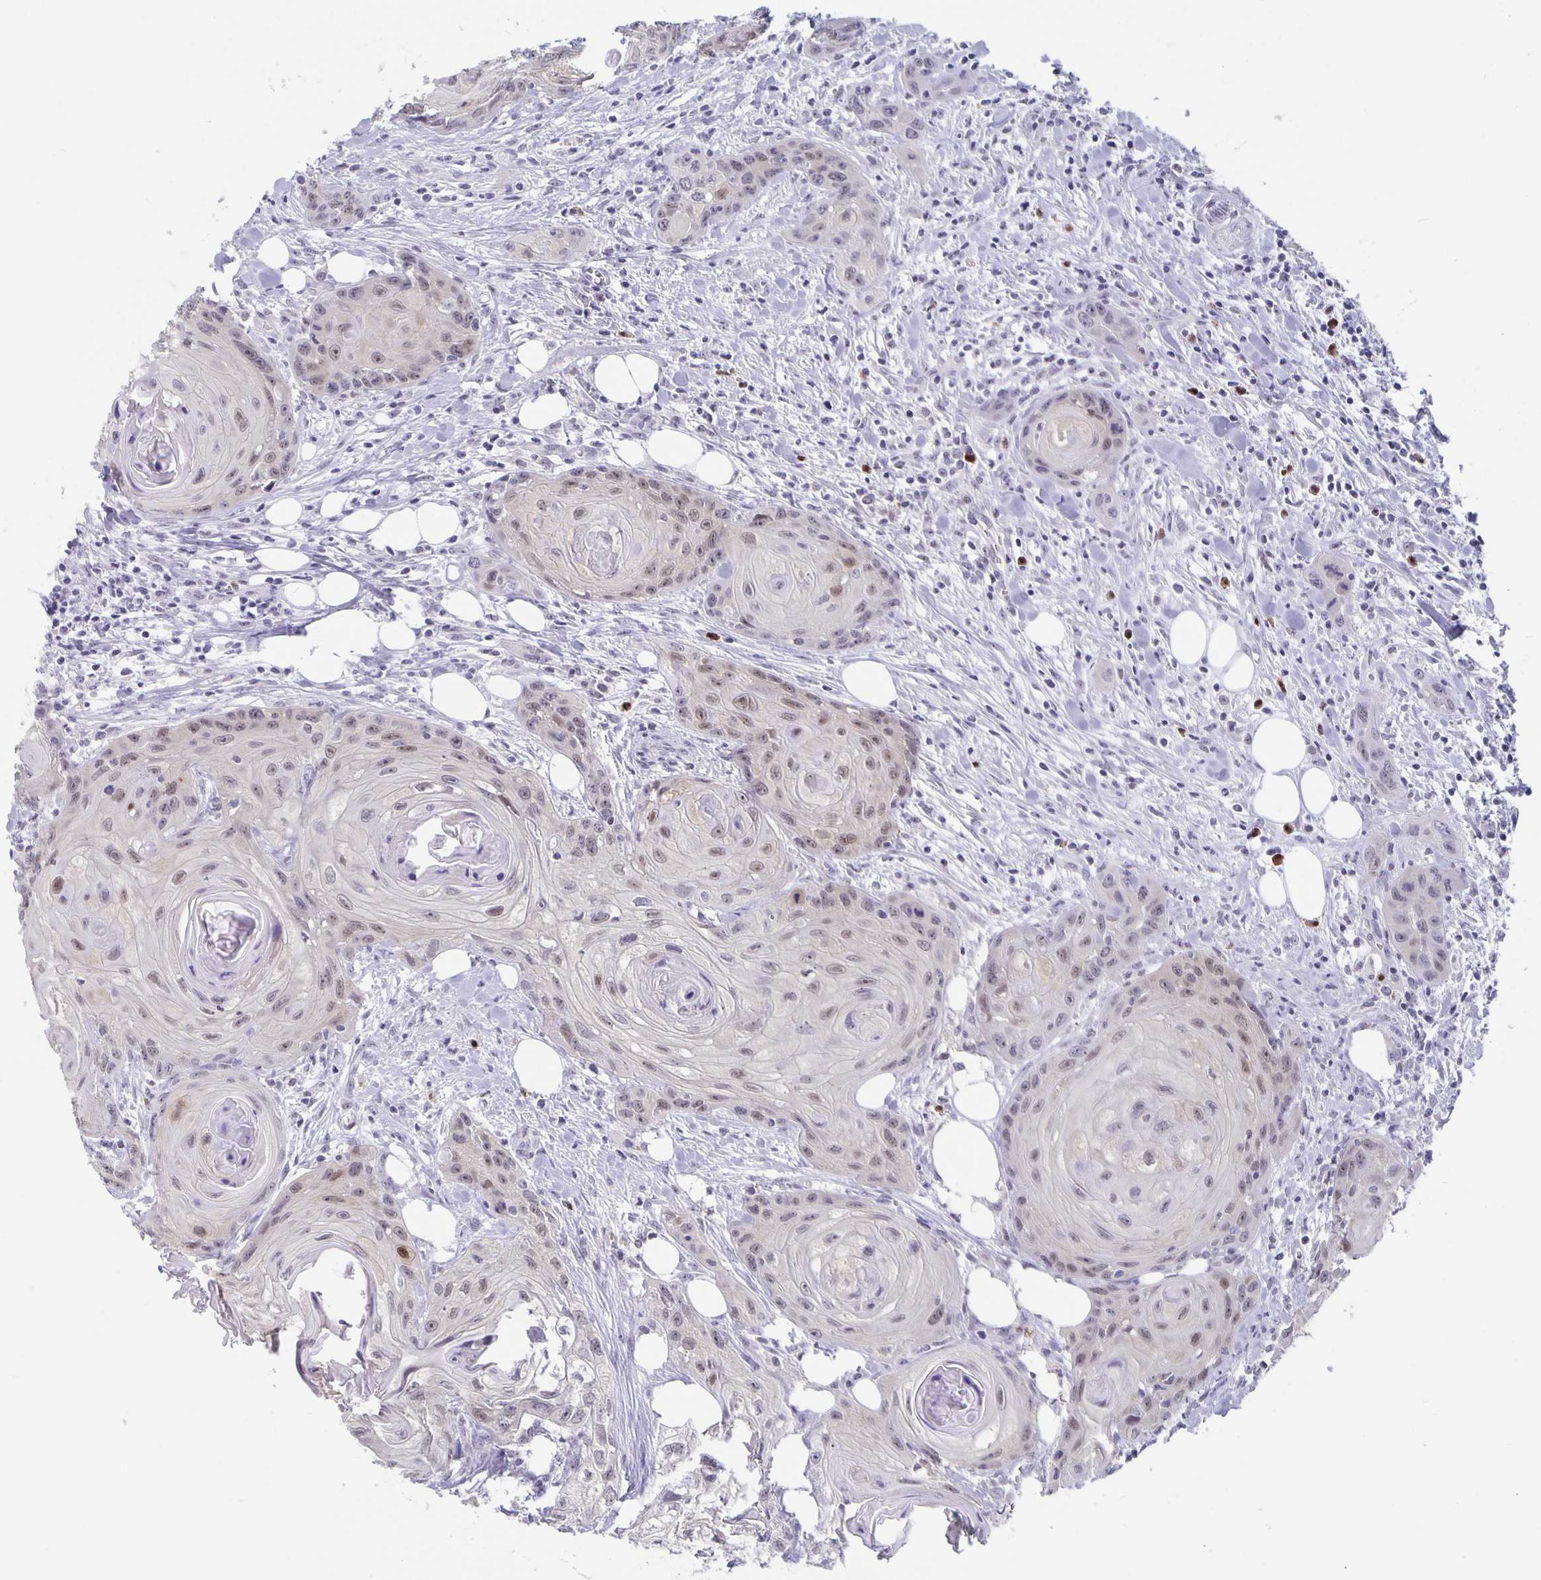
{"staining": {"intensity": "weak", "quantity": "25%-75%", "location": "nuclear"}, "tissue": "head and neck cancer", "cell_type": "Tumor cells", "image_type": "cancer", "snomed": [{"axis": "morphology", "description": "Squamous cell carcinoma, NOS"}, {"axis": "topography", "description": "Oral tissue"}, {"axis": "topography", "description": "Head-Neck"}], "caption": "Head and neck cancer (squamous cell carcinoma) tissue displays weak nuclear staining in about 25%-75% of tumor cells Immunohistochemistry stains the protein of interest in brown and the nuclei are stained blue.", "gene": "ZNF691", "patient": {"sex": "male", "age": 58}}